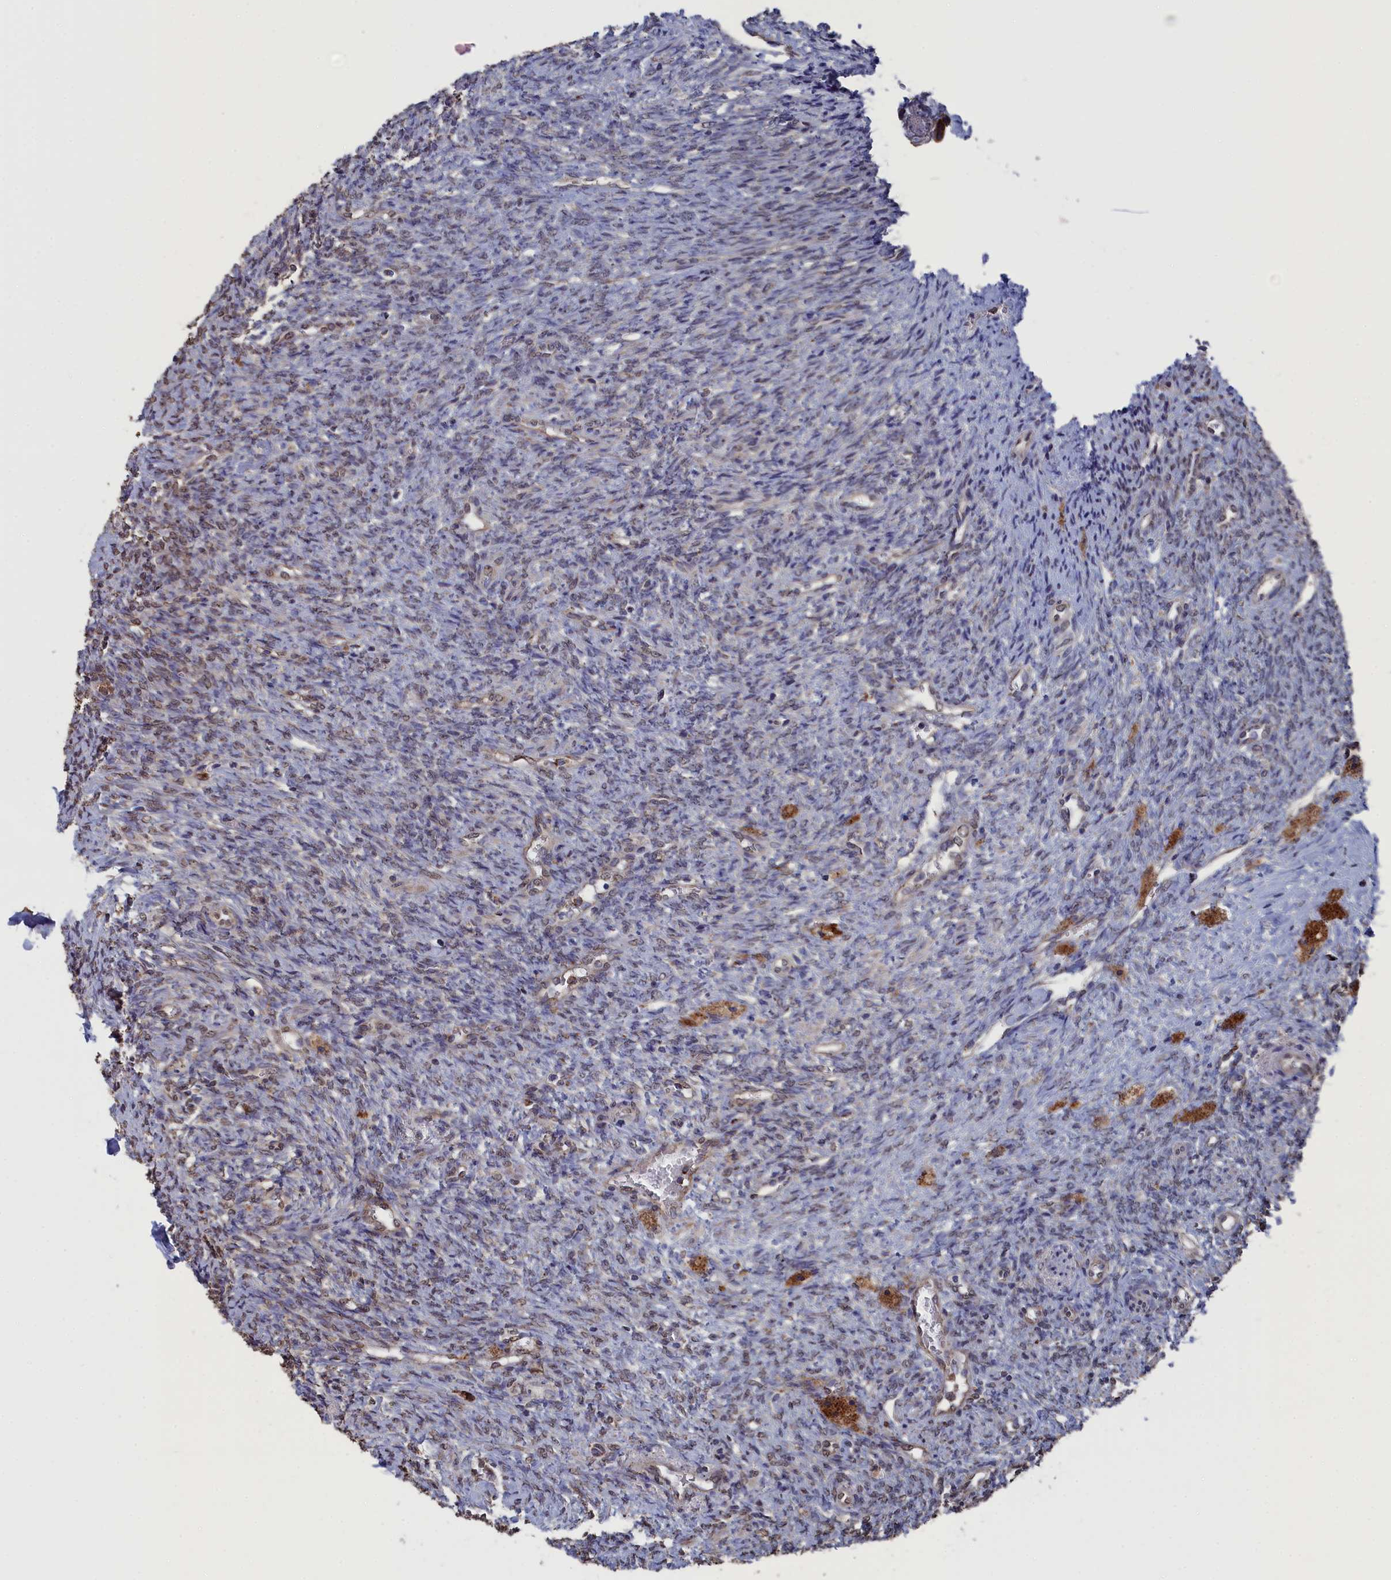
{"staining": {"intensity": "weak", "quantity": "<25%", "location": "nuclear"}, "tissue": "ovary", "cell_type": "Ovarian stroma cells", "image_type": "normal", "snomed": [{"axis": "morphology", "description": "Normal tissue, NOS"}, {"axis": "topography", "description": "Ovary"}], "caption": "This photomicrograph is of unremarkable ovary stained with IHC to label a protein in brown with the nuclei are counter-stained blue. There is no staining in ovarian stroma cells. The staining is performed using DAB (3,3'-diaminobenzidine) brown chromogen with nuclei counter-stained in using hematoxylin.", "gene": "SMG9", "patient": {"sex": "female", "age": 41}}